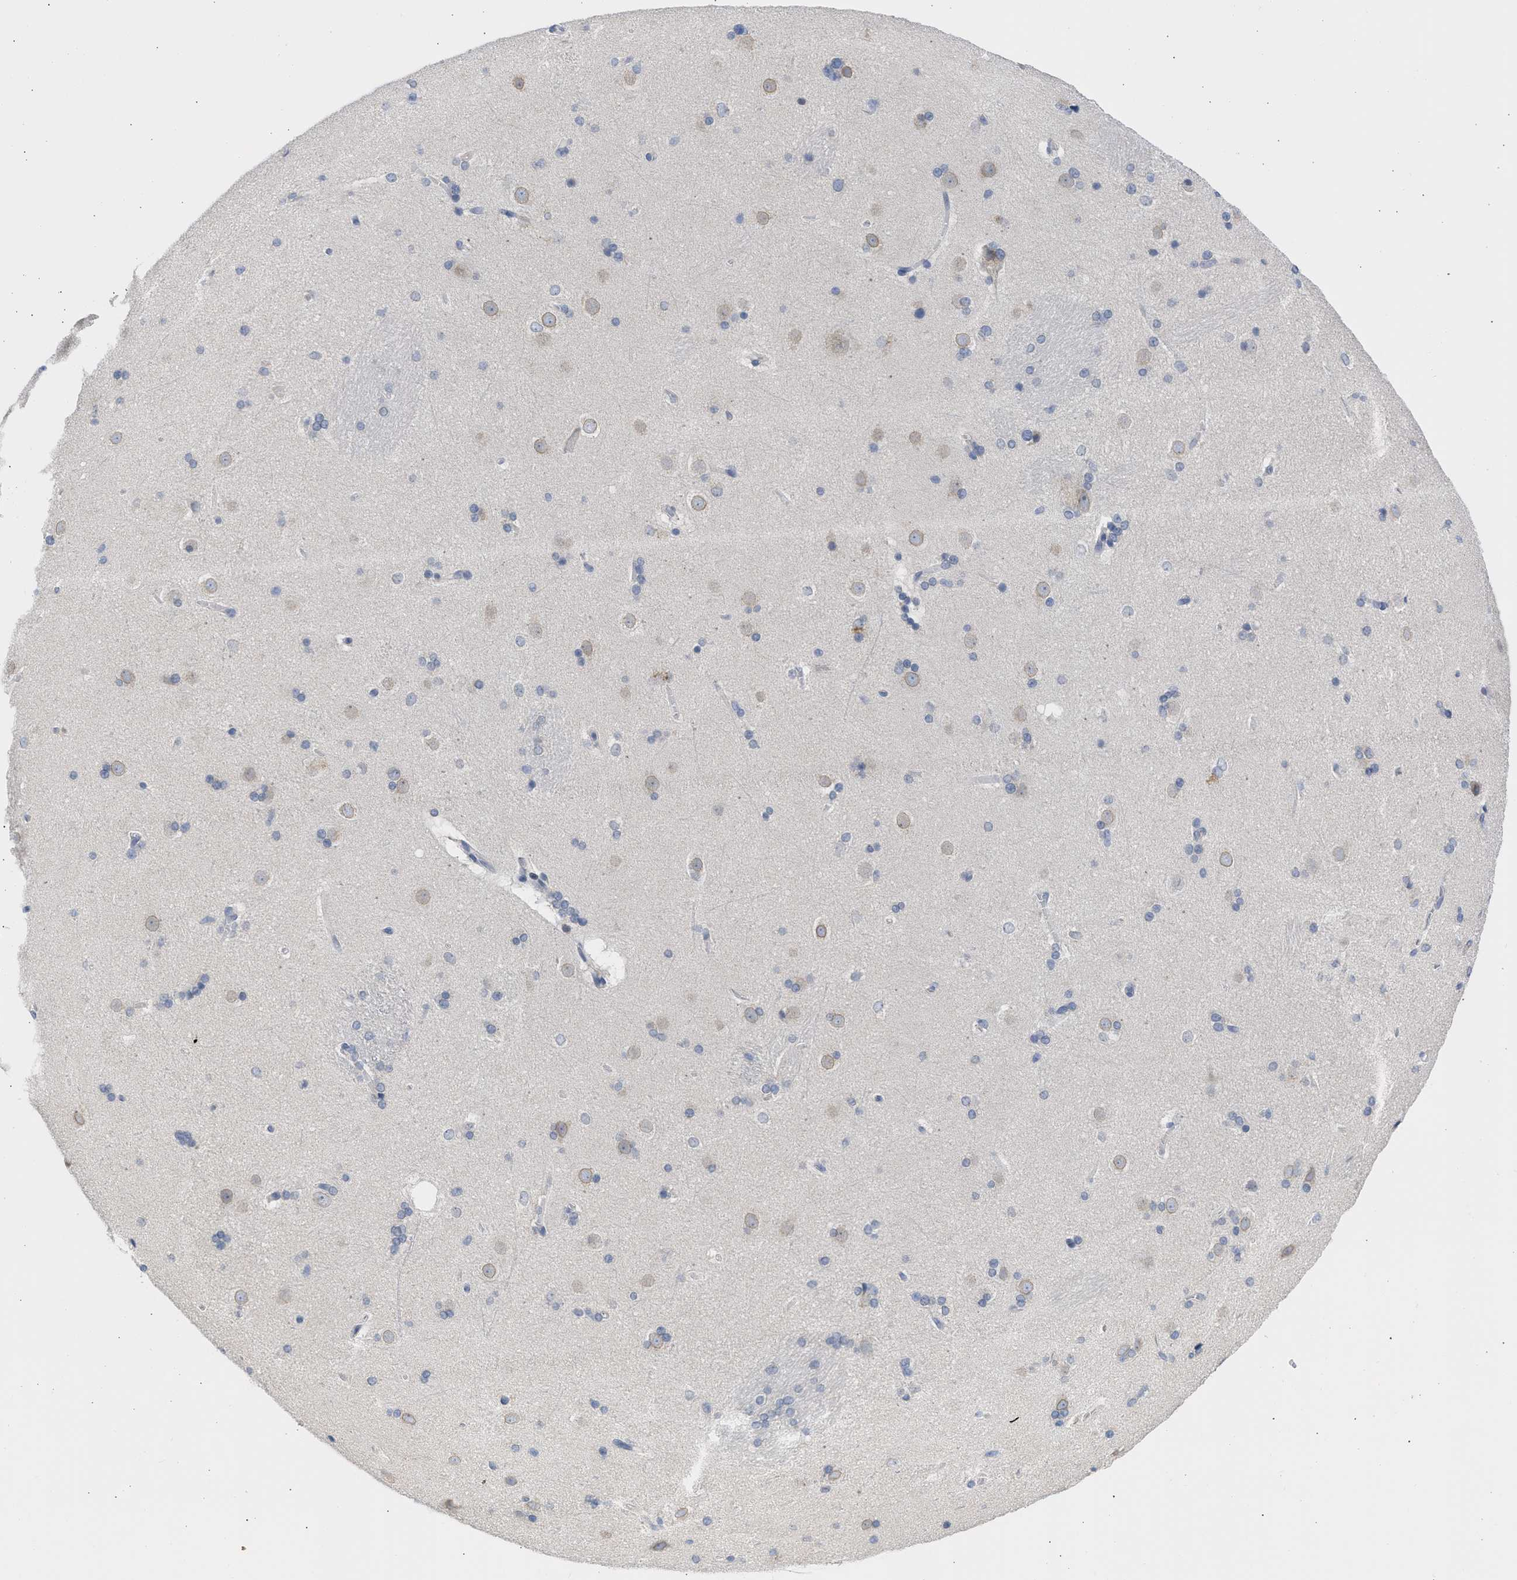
{"staining": {"intensity": "negative", "quantity": "none", "location": "none"}, "tissue": "caudate", "cell_type": "Glial cells", "image_type": "normal", "snomed": [{"axis": "morphology", "description": "Normal tissue, NOS"}, {"axis": "topography", "description": "Lateral ventricle wall"}], "caption": "A photomicrograph of human caudate is negative for staining in glial cells. (DAB (3,3'-diaminobenzidine) IHC, high magnification).", "gene": "NUP35", "patient": {"sex": "female", "age": 19}}